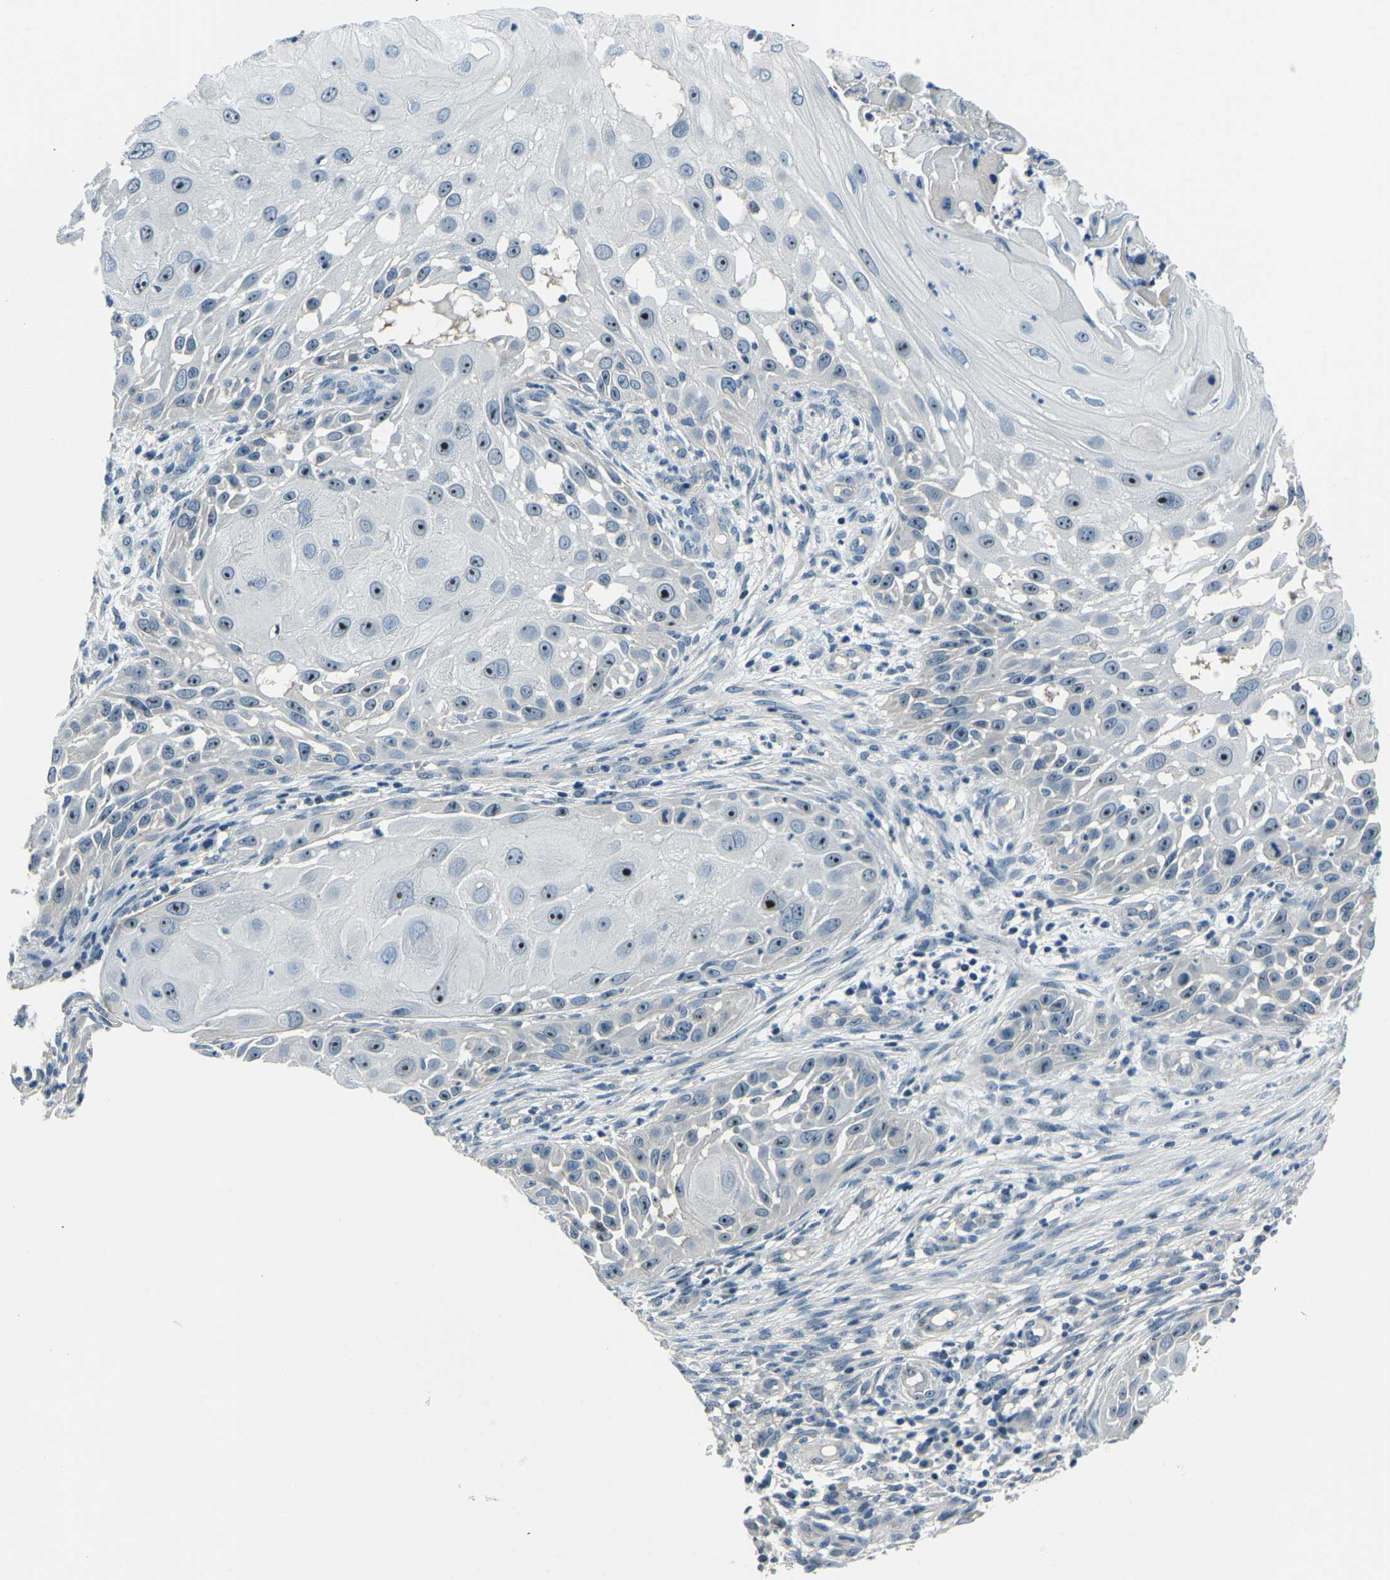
{"staining": {"intensity": "moderate", "quantity": "25%-75%", "location": "nuclear"}, "tissue": "skin cancer", "cell_type": "Tumor cells", "image_type": "cancer", "snomed": [{"axis": "morphology", "description": "Squamous cell carcinoma, NOS"}, {"axis": "topography", "description": "Skin"}], "caption": "Skin squamous cell carcinoma was stained to show a protein in brown. There is medium levels of moderate nuclear expression in about 25%-75% of tumor cells.", "gene": "RRP1", "patient": {"sex": "female", "age": 44}}